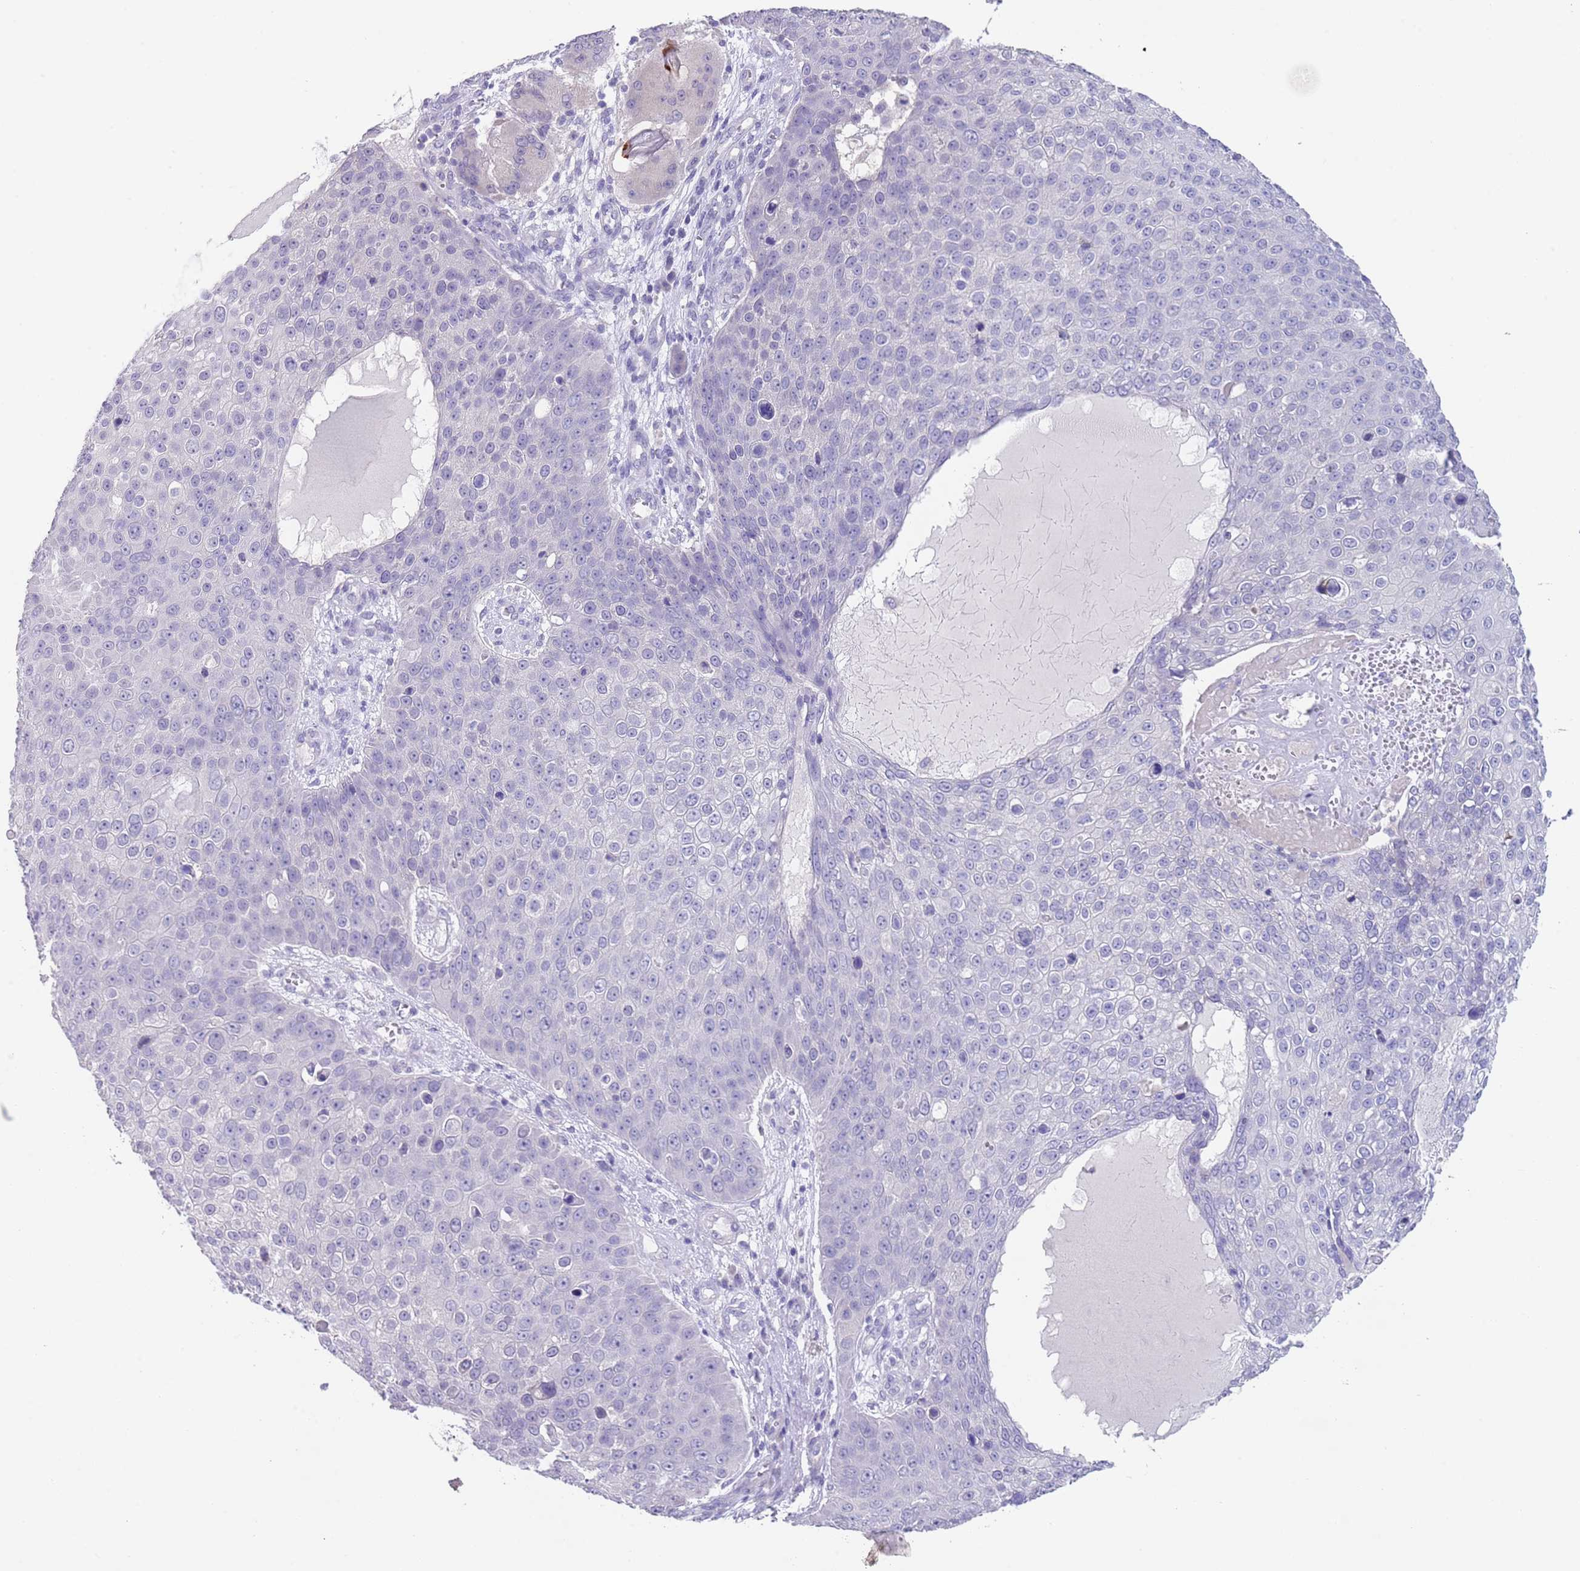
{"staining": {"intensity": "negative", "quantity": "none", "location": "none"}, "tissue": "skin cancer", "cell_type": "Tumor cells", "image_type": "cancer", "snomed": [{"axis": "morphology", "description": "Squamous cell carcinoma, NOS"}, {"axis": "topography", "description": "Skin"}], "caption": "High magnification brightfield microscopy of skin squamous cell carcinoma stained with DAB (brown) and counterstained with hematoxylin (blue): tumor cells show no significant expression.", "gene": "SPIRE2", "patient": {"sex": "male", "age": 71}}